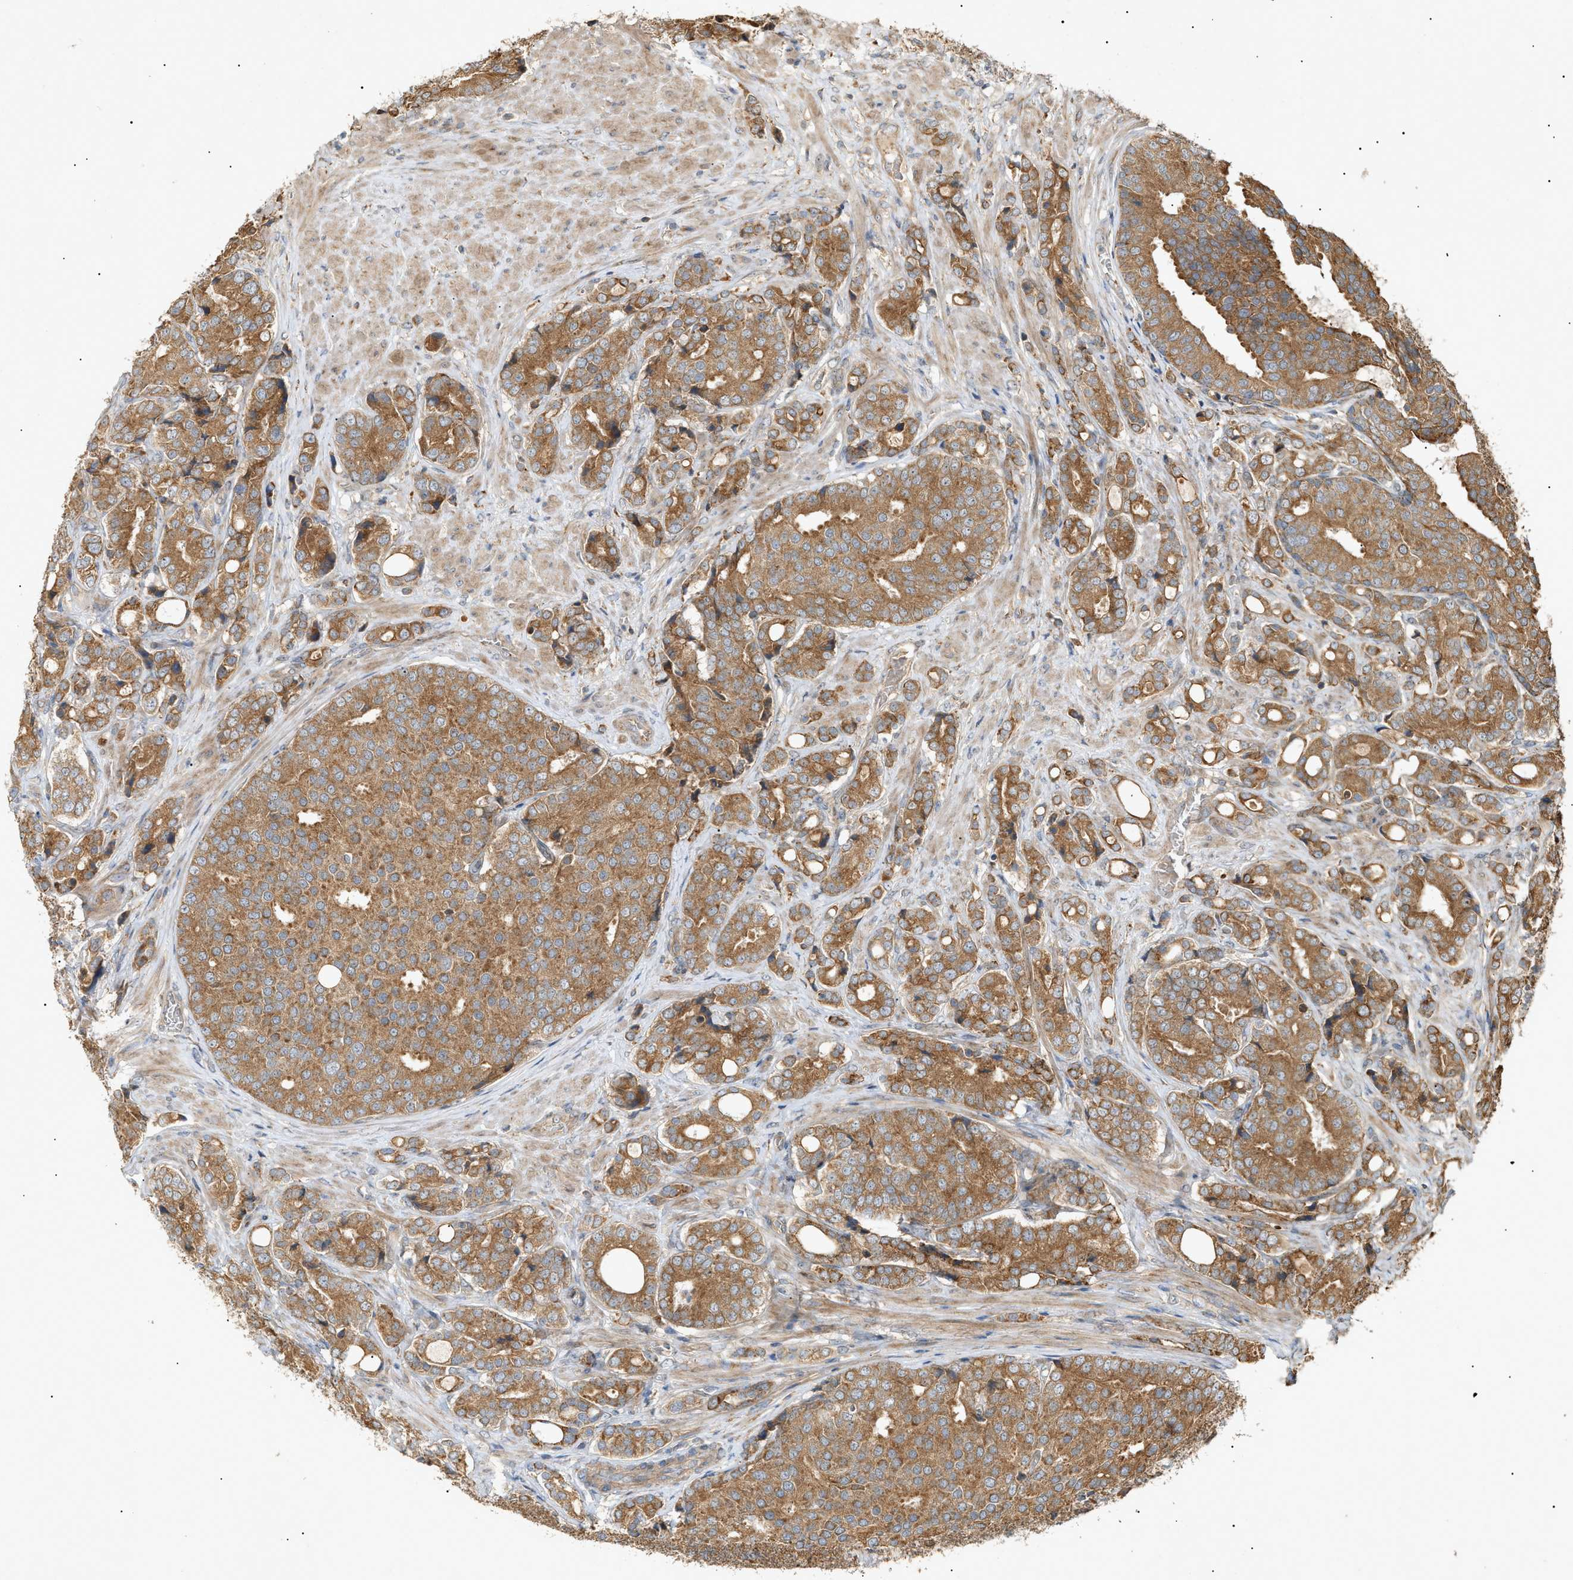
{"staining": {"intensity": "moderate", "quantity": ">75%", "location": "cytoplasmic/membranous"}, "tissue": "prostate cancer", "cell_type": "Tumor cells", "image_type": "cancer", "snomed": [{"axis": "morphology", "description": "Adenocarcinoma, High grade"}, {"axis": "topography", "description": "Prostate"}], "caption": "This micrograph reveals IHC staining of prostate adenocarcinoma (high-grade), with medium moderate cytoplasmic/membranous staining in approximately >75% of tumor cells.", "gene": "MTCH1", "patient": {"sex": "male", "age": 50}}